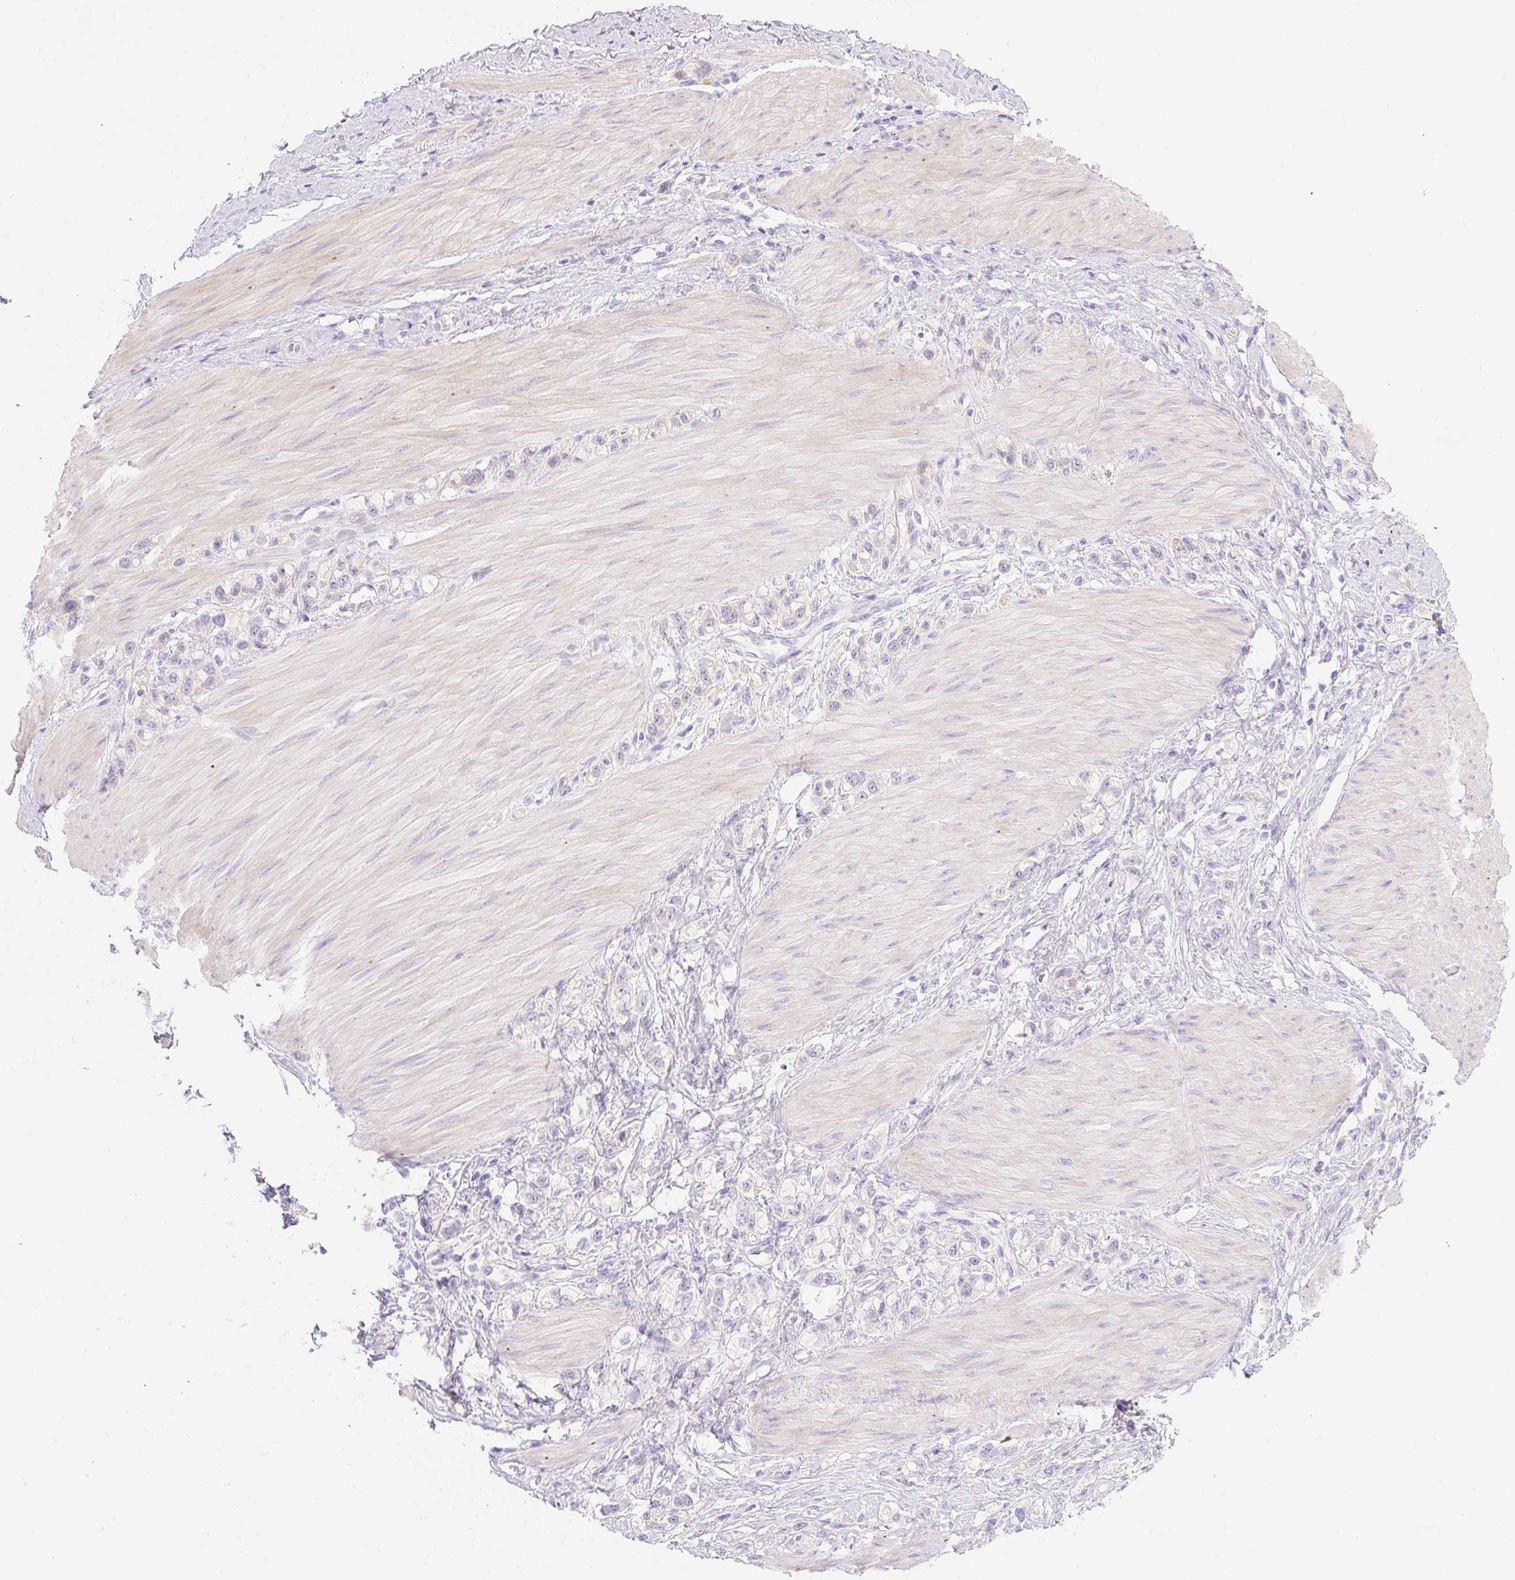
{"staining": {"intensity": "negative", "quantity": "none", "location": "none"}, "tissue": "stomach cancer", "cell_type": "Tumor cells", "image_type": "cancer", "snomed": [{"axis": "morphology", "description": "Adenocarcinoma, NOS"}, {"axis": "topography", "description": "Stomach"}], "caption": "The immunohistochemistry (IHC) histopathology image has no significant positivity in tumor cells of adenocarcinoma (stomach) tissue.", "gene": "MIA2", "patient": {"sex": "female", "age": 65}}